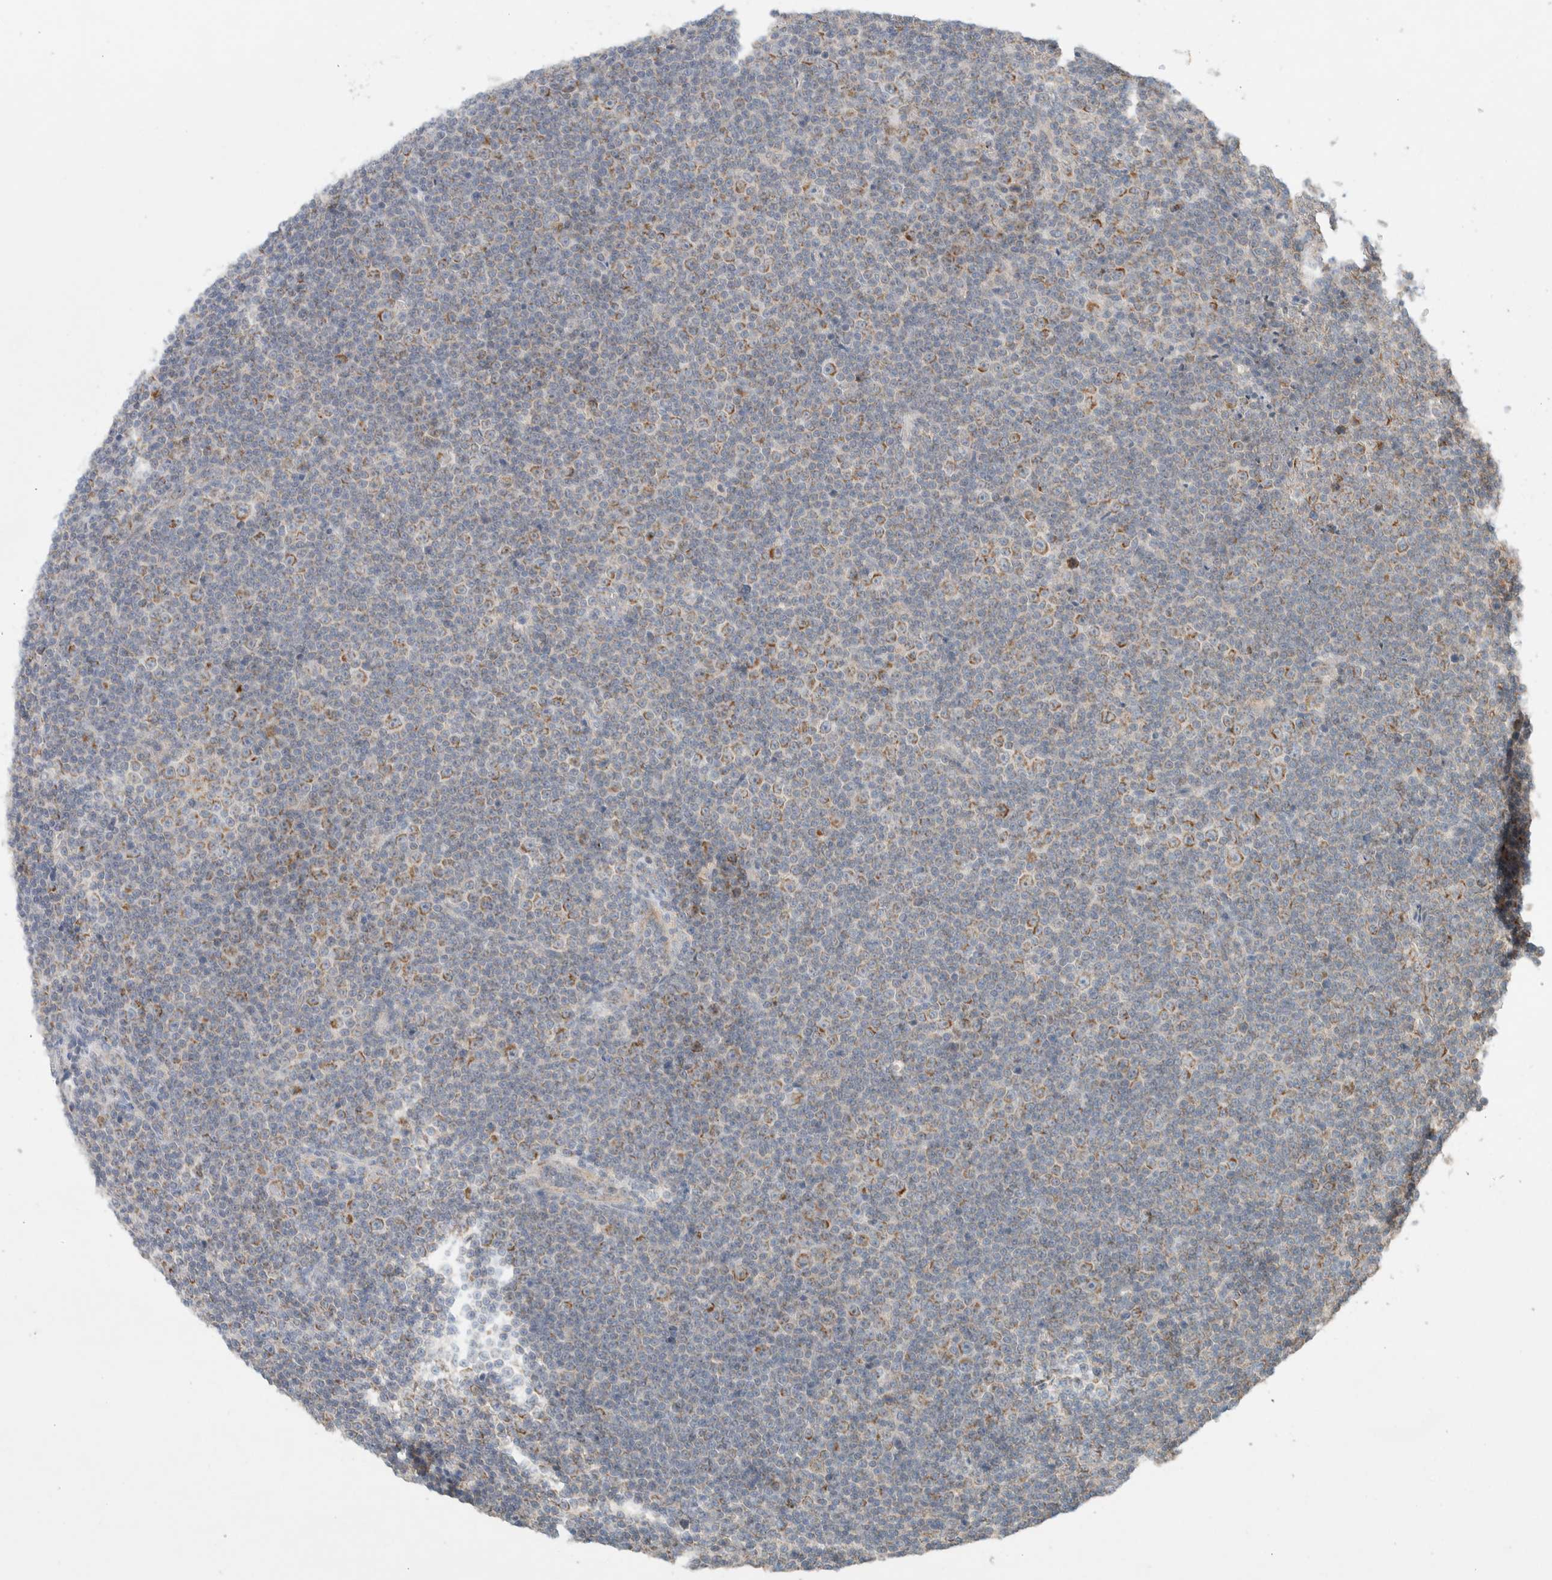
{"staining": {"intensity": "moderate", "quantity": "25%-75%", "location": "cytoplasmic/membranous"}, "tissue": "lymphoma", "cell_type": "Tumor cells", "image_type": "cancer", "snomed": [{"axis": "morphology", "description": "Malignant lymphoma, non-Hodgkin's type, Low grade"}, {"axis": "topography", "description": "Lymph node"}], "caption": "About 25%-75% of tumor cells in human low-grade malignant lymphoma, non-Hodgkin's type exhibit moderate cytoplasmic/membranous protein positivity as visualized by brown immunohistochemical staining.", "gene": "MRM3", "patient": {"sex": "female", "age": 67}}